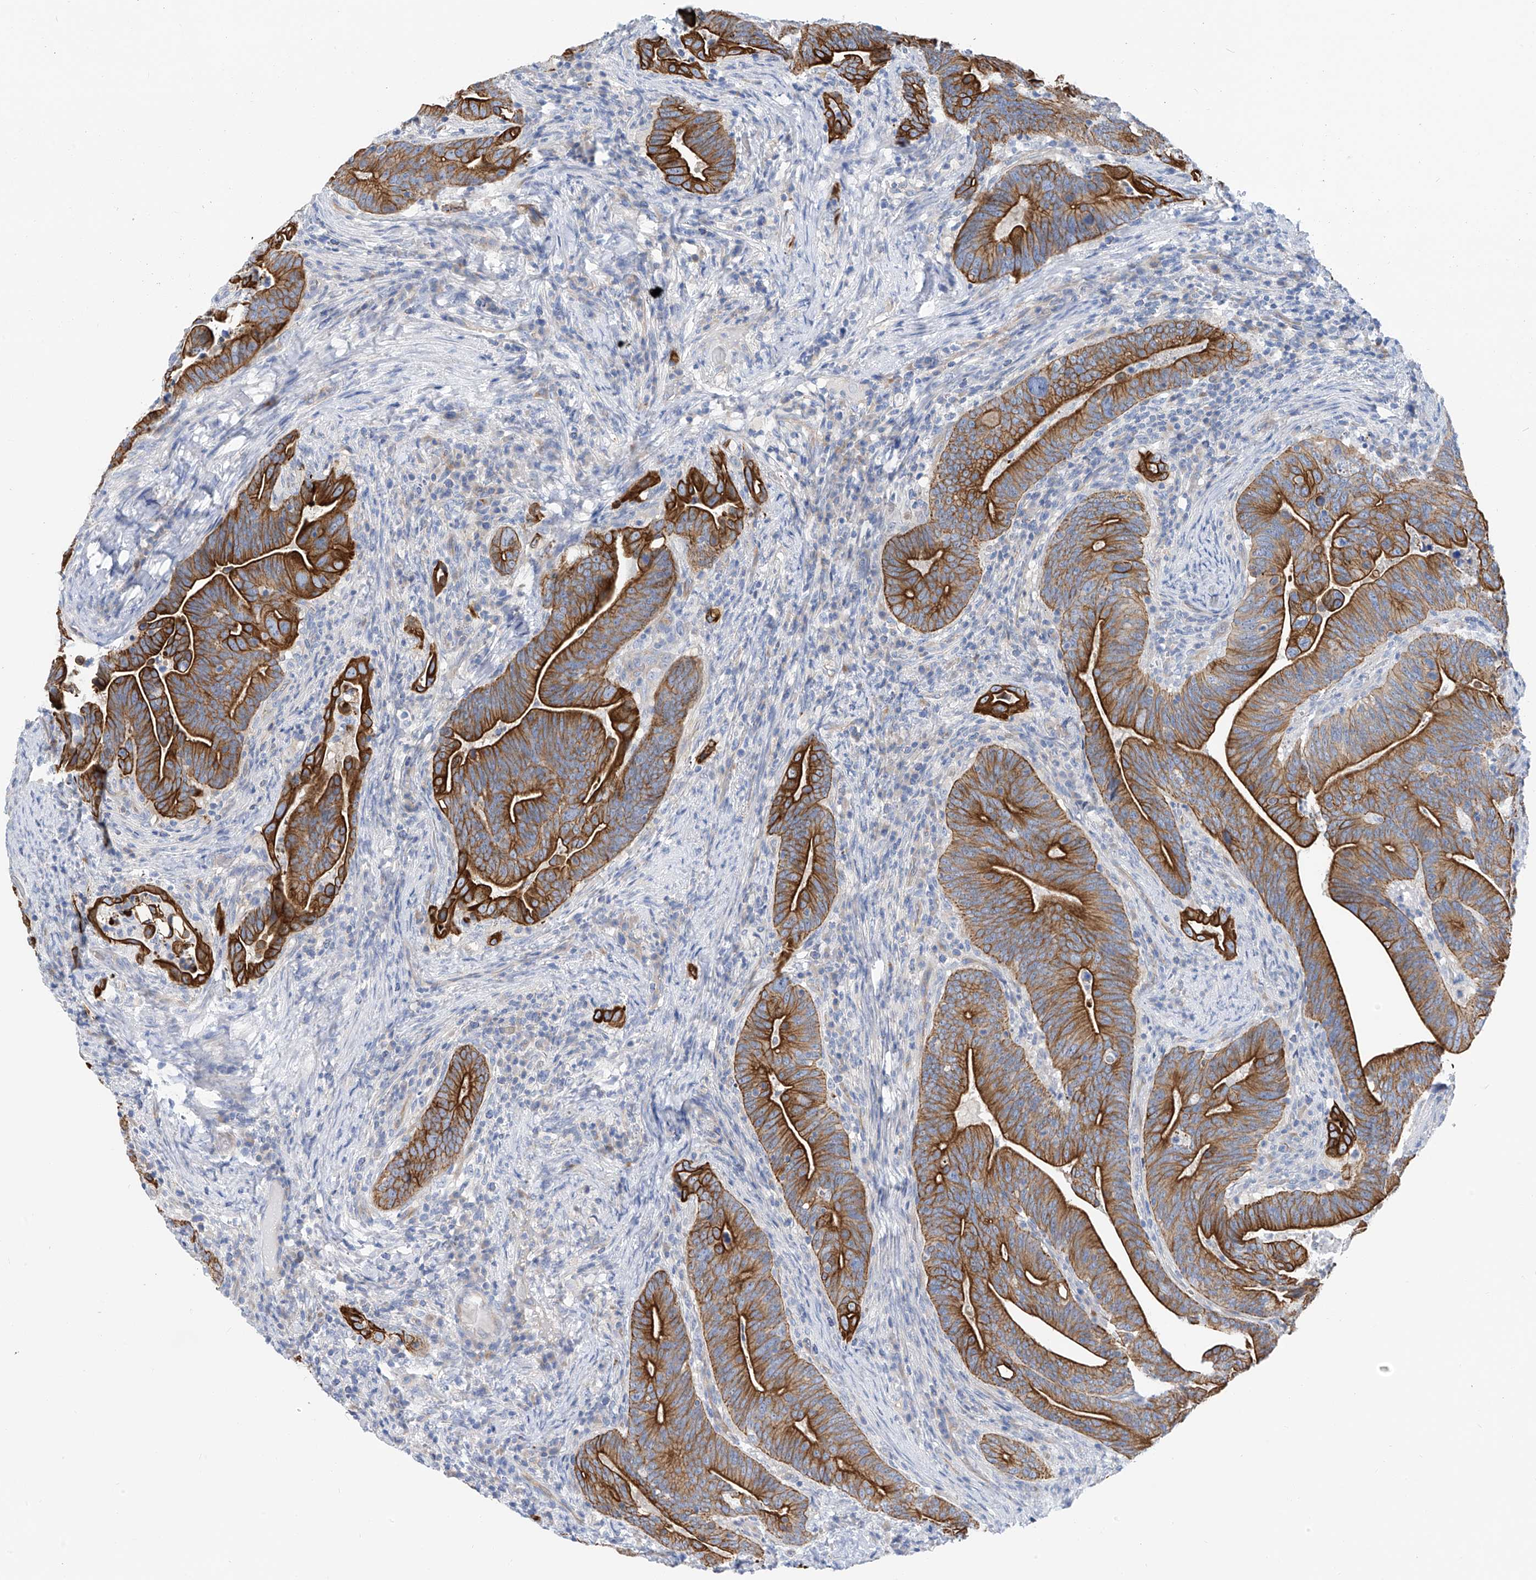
{"staining": {"intensity": "strong", "quantity": ">75%", "location": "cytoplasmic/membranous"}, "tissue": "colorectal cancer", "cell_type": "Tumor cells", "image_type": "cancer", "snomed": [{"axis": "morphology", "description": "Adenocarcinoma, NOS"}, {"axis": "topography", "description": "Colon"}], "caption": "Colorectal cancer stained for a protein shows strong cytoplasmic/membranous positivity in tumor cells.", "gene": "PIK3C2B", "patient": {"sex": "female", "age": 66}}